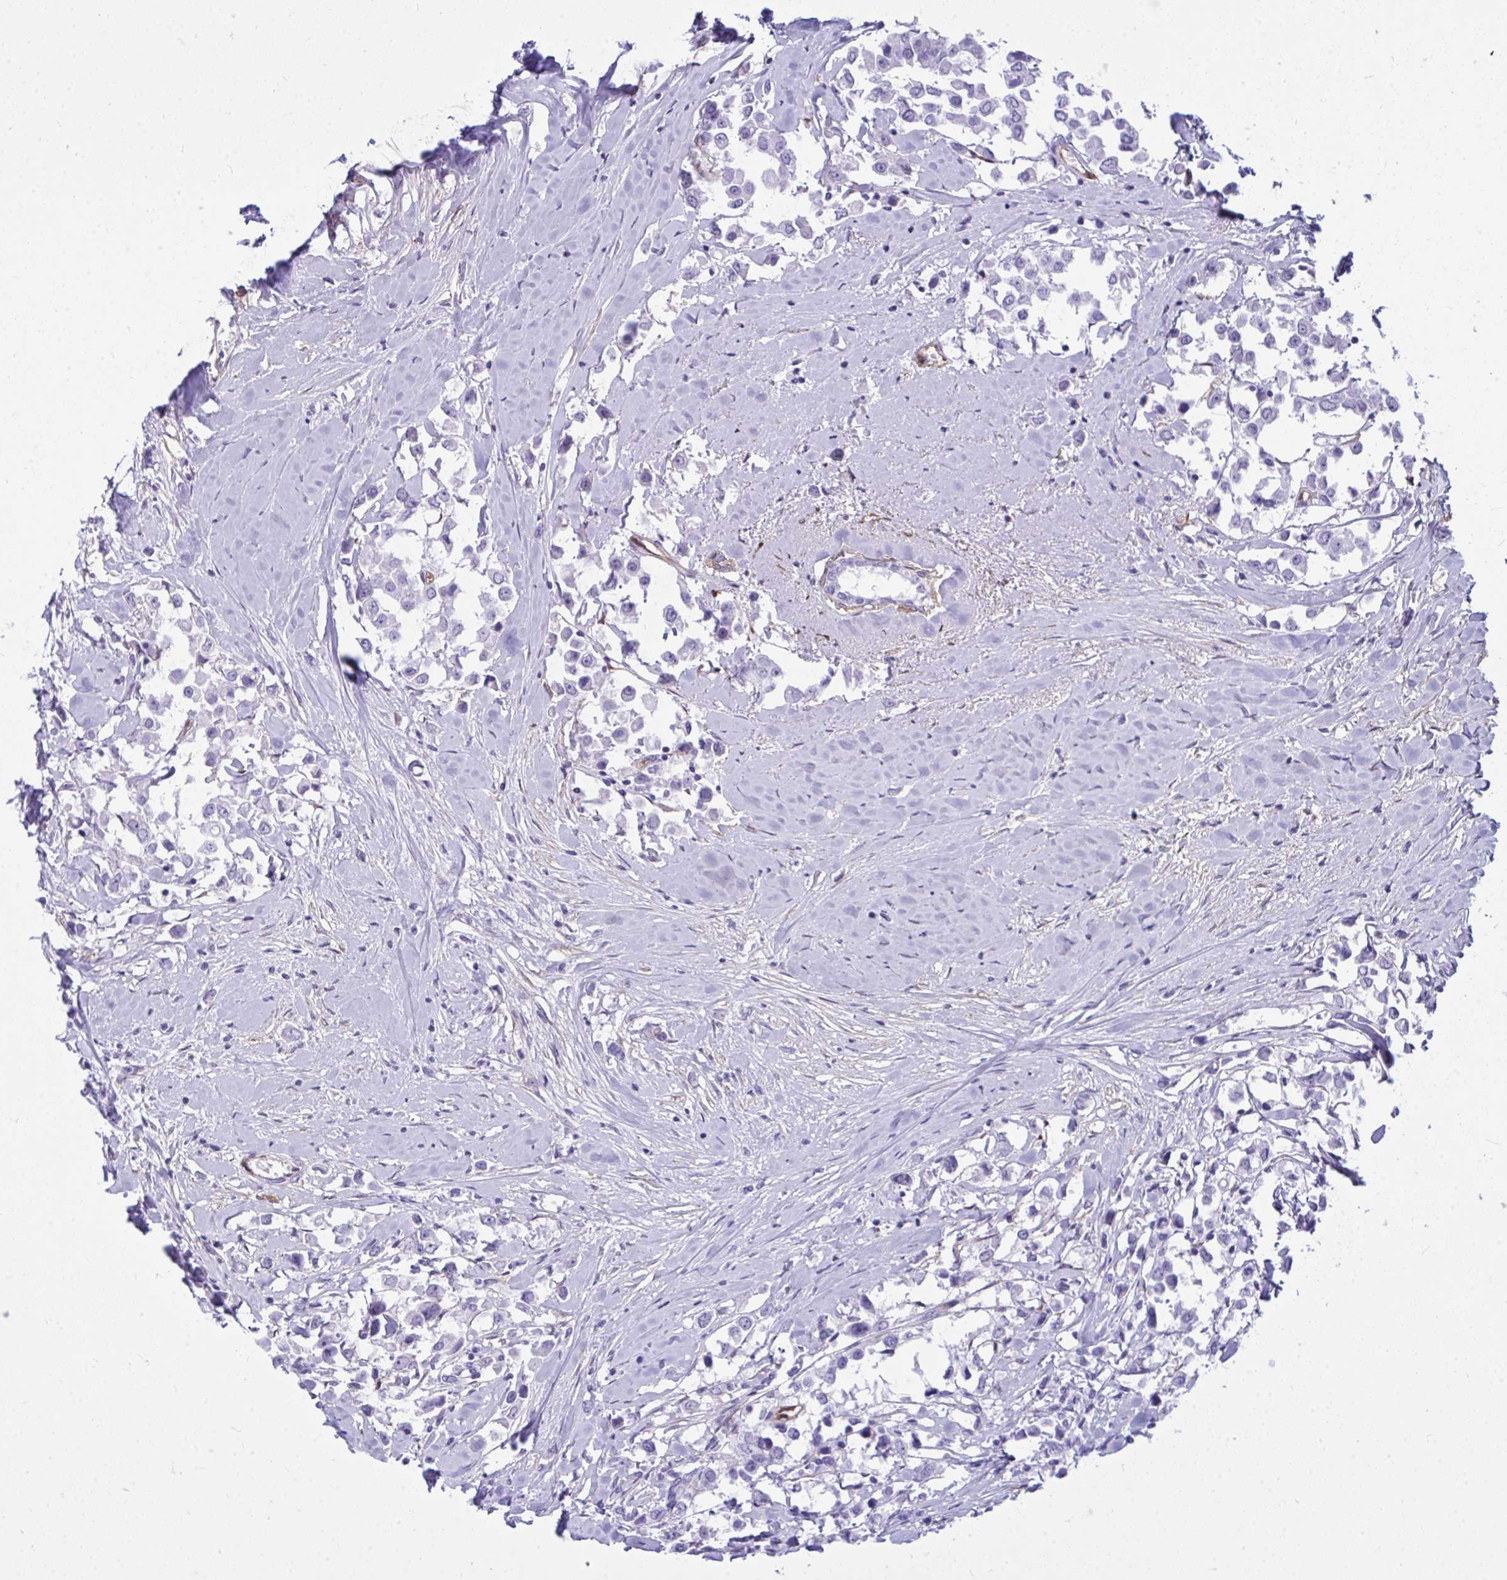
{"staining": {"intensity": "negative", "quantity": "none", "location": "none"}, "tissue": "breast cancer", "cell_type": "Tumor cells", "image_type": "cancer", "snomed": [{"axis": "morphology", "description": "Duct carcinoma"}, {"axis": "topography", "description": "Breast"}], "caption": "Immunohistochemistry (IHC) micrograph of infiltrating ductal carcinoma (breast) stained for a protein (brown), which exhibits no staining in tumor cells.", "gene": "LIMS2", "patient": {"sex": "female", "age": 61}}